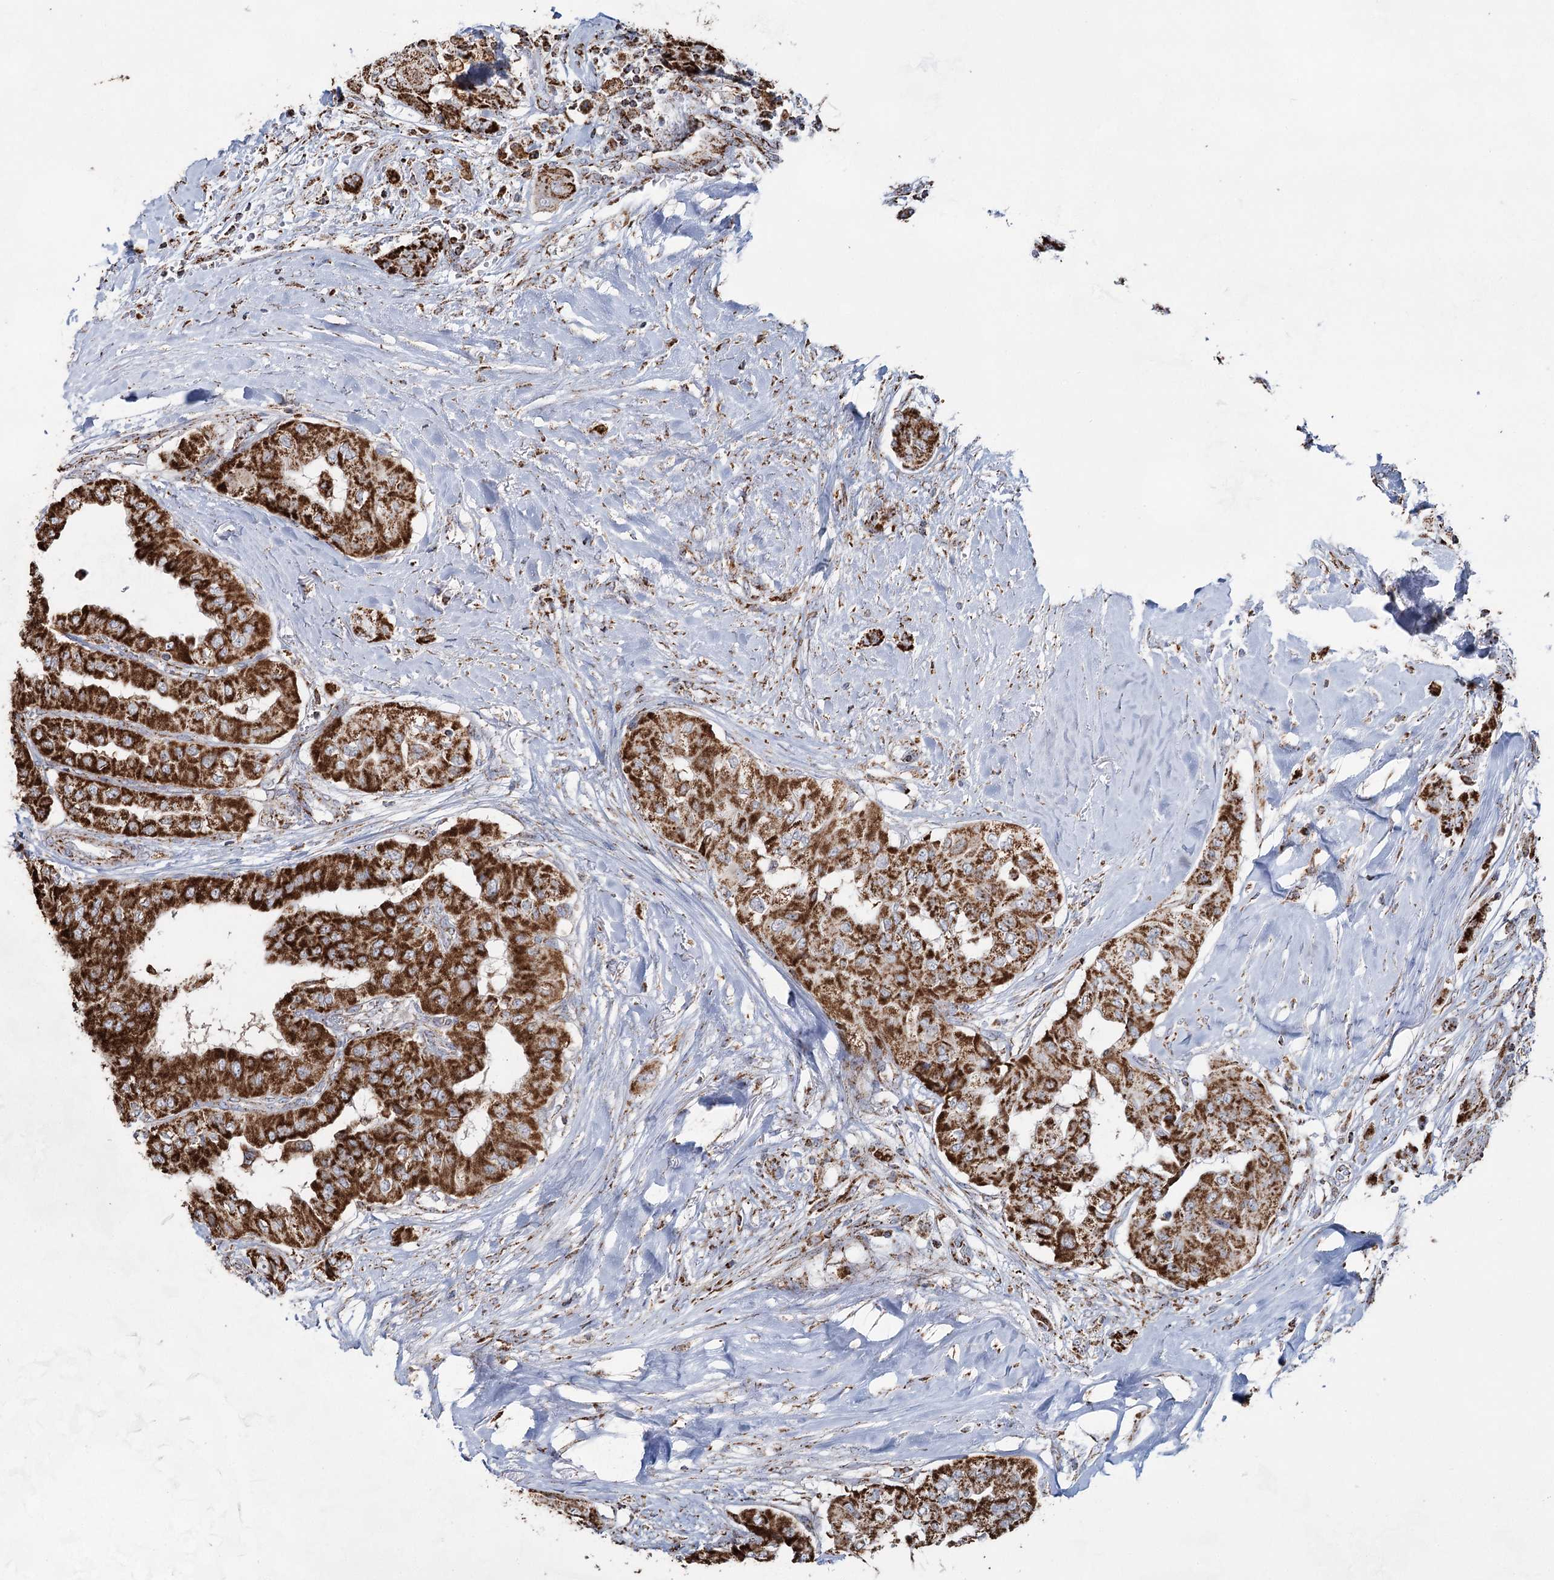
{"staining": {"intensity": "strong", "quantity": ">75%", "location": "cytoplasmic/membranous"}, "tissue": "thyroid cancer", "cell_type": "Tumor cells", "image_type": "cancer", "snomed": [{"axis": "morphology", "description": "Papillary adenocarcinoma, NOS"}, {"axis": "topography", "description": "Thyroid gland"}], "caption": "A high amount of strong cytoplasmic/membranous staining is present in approximately >75% of tumor cells in thyroid cancer (papillary adenocarcinoma) tissue.", "gene": "CWF19L1", "patient": {"sex": "female", "age": 59}}